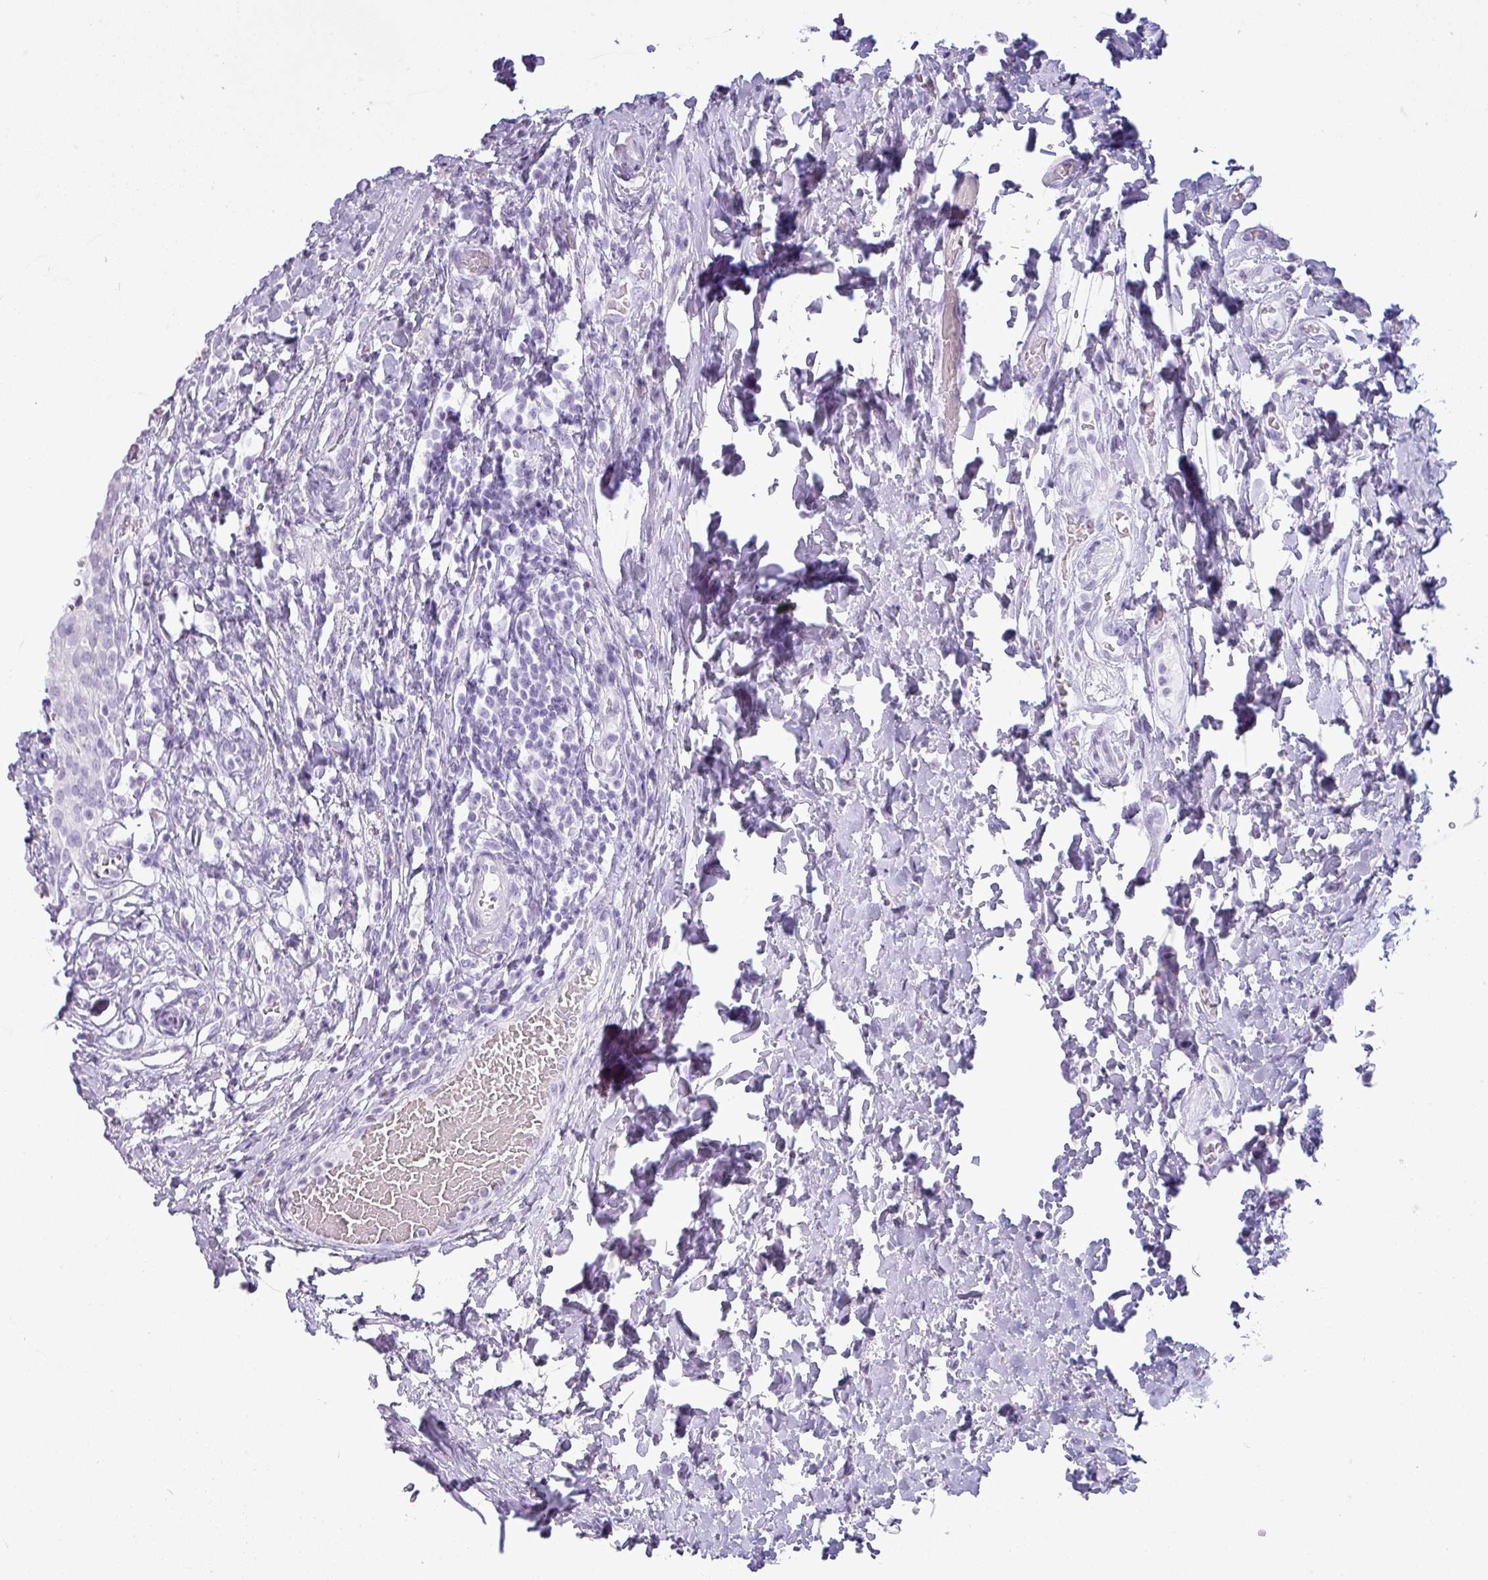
{"staining": {"intensity": "negative", "quantity": "none", "location": "none"}, "tissue": "urinary bladder", "cell_type": "Urothelial cells", "image_type": "normal", "snomed": [{"axis": "morphology", "description": "Normal tissue, NOS"}, {"axis": "morphology", "description": "Inflammation, NOS"}, {"axis": "topography", "description": "Urinary bladder"}], "caption": "Photomicrograph shows no significant protein expression in urothelial cells of normal urinary bladder. (Brightfield microscopy of DAB (3,3'-diaminobenzidine) immunohistochemistry at high magnification).", "gene": "PGA3", "patient": {"sex": "male", "age": 64}}